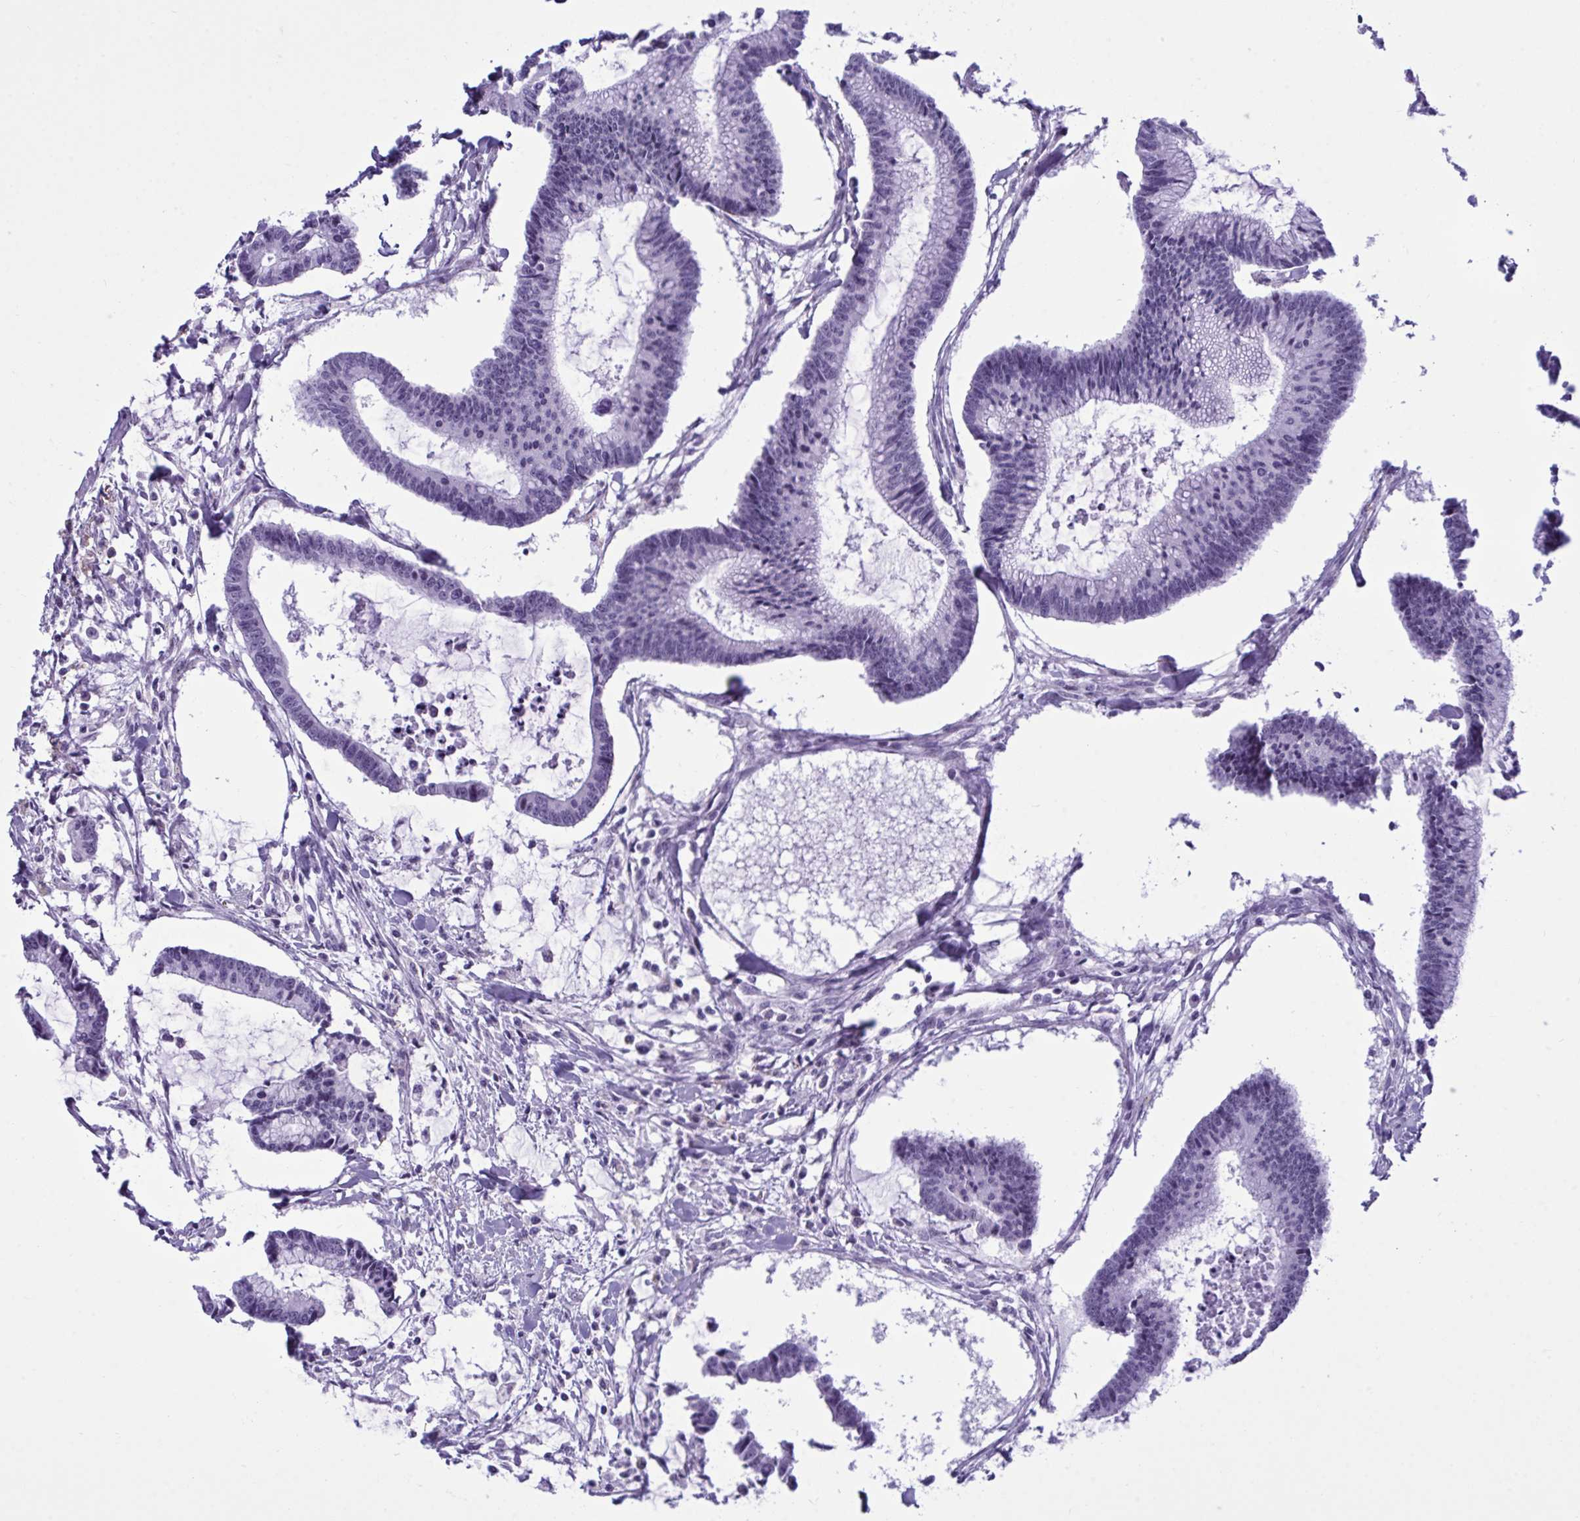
{"staining": {"intensity": "negative", "quantity": "none", "location": "none"}, "tissue": "colorectal cancer", "cell_type": "Tumor cells", "image_type": "cancer", "snomed": [{"axis": "morphology", "description": "Adenocarcinoma, NOS"}, {"axis": "topography", "description": "Colon"}], "caption": "IHC image of neoplastic tissue: colorectal adenocarcinoma stained with DAB (3,3'-diaminobenzidine) exhibits no significant protein expression in tumor cells.", "gene": "ELN", "patient": {"sex": "female", "age": 78}}